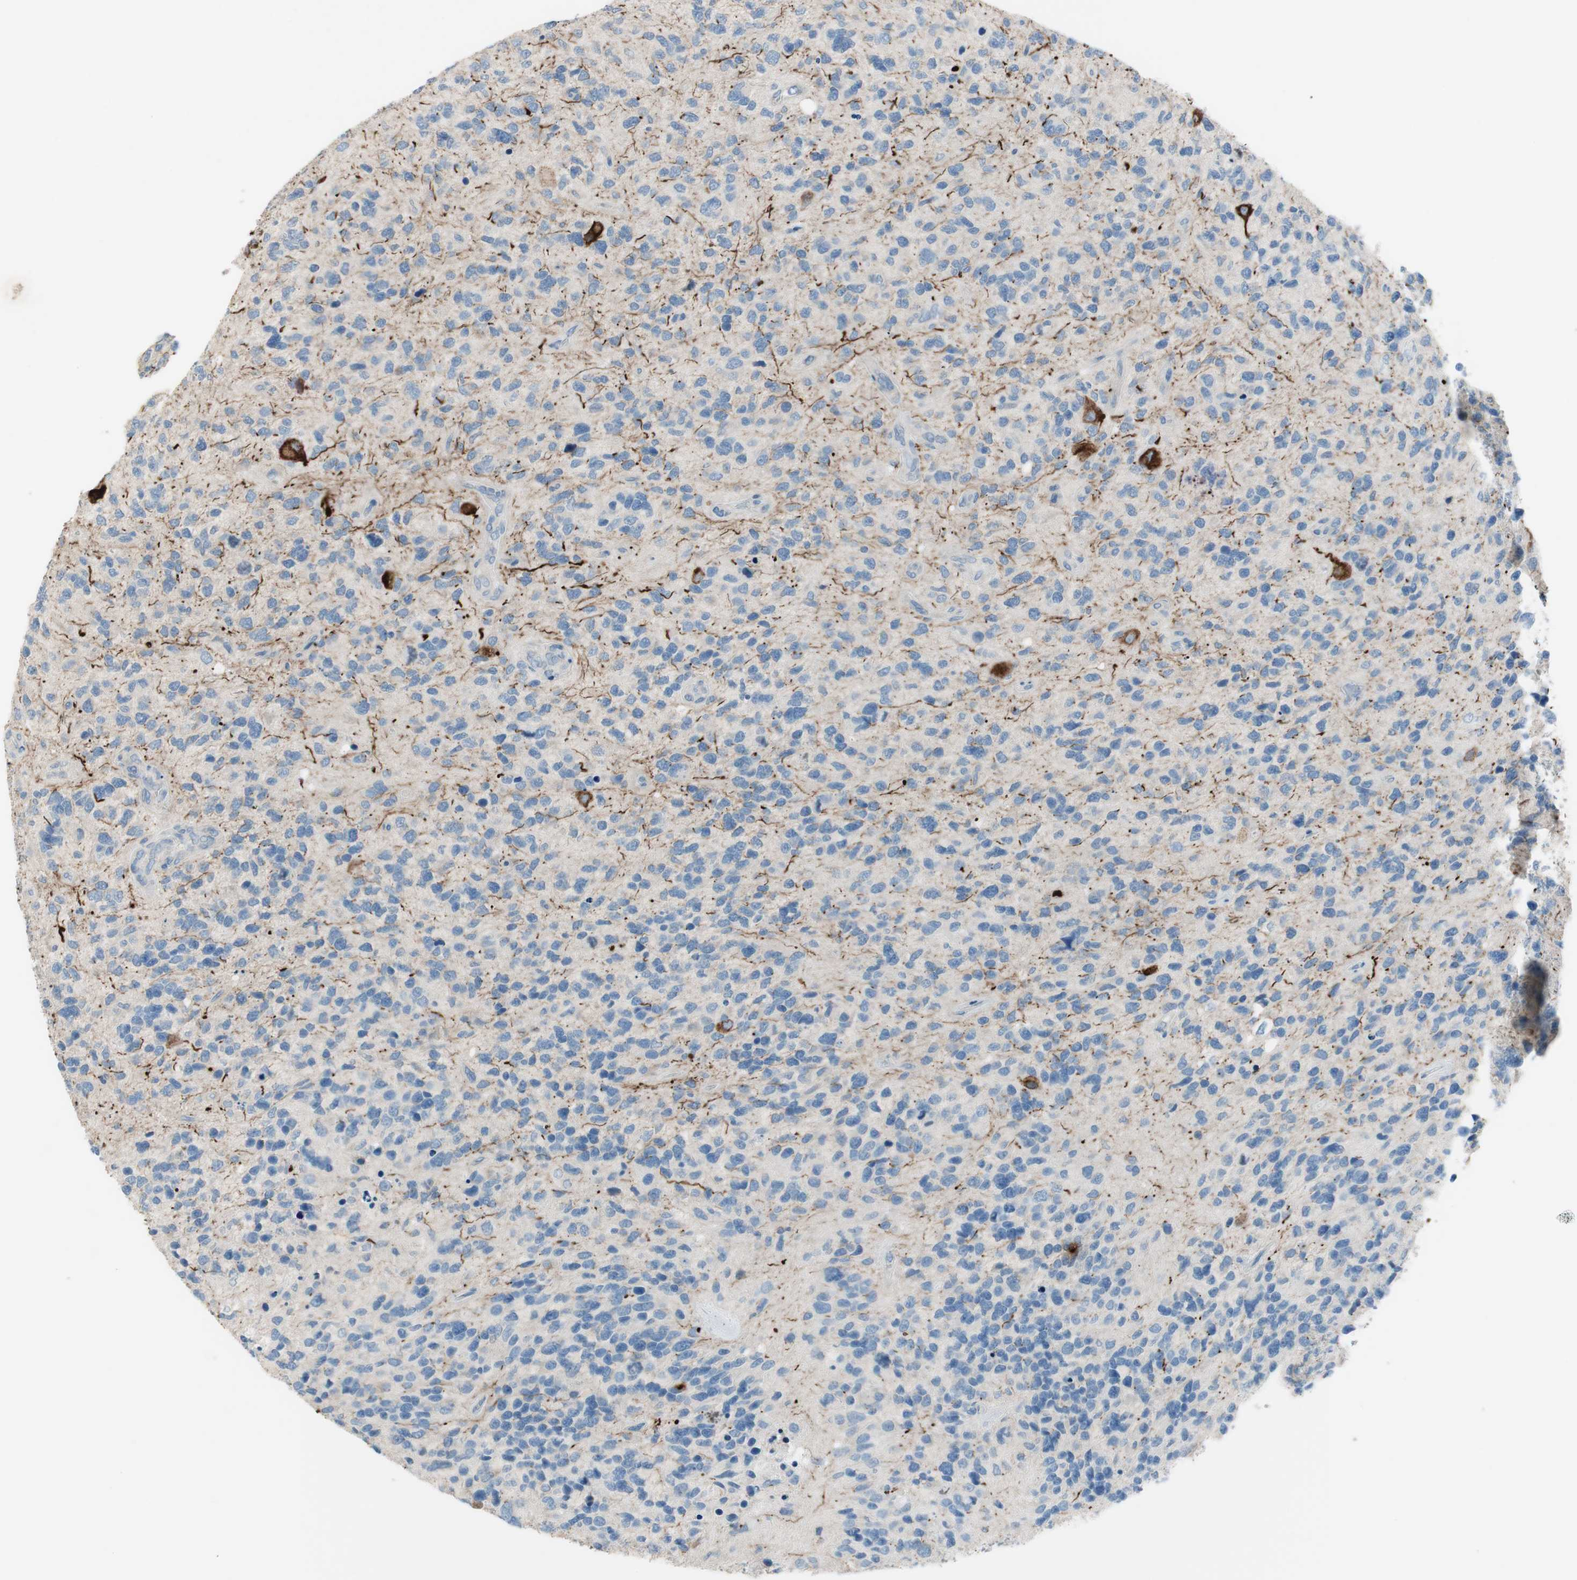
{"staining": {"intensity": "negative", "quantity": "none", "location": "none"}, "tissue": "glioma", "cell_type": "Tumor cells", "image_type": "cancer", "snomed": [{"axis": "morphology", "description": "Glioma, malignant, High grade"}, {"axis": "topography", "description": "Brain"}], "caption": "Immunohistochemical staining of human malignant glioma (high-grade) shows no significant positivity in tumor cells.", "gene": "PRRG4", "patient": {"sex": "female", "age": 58}}